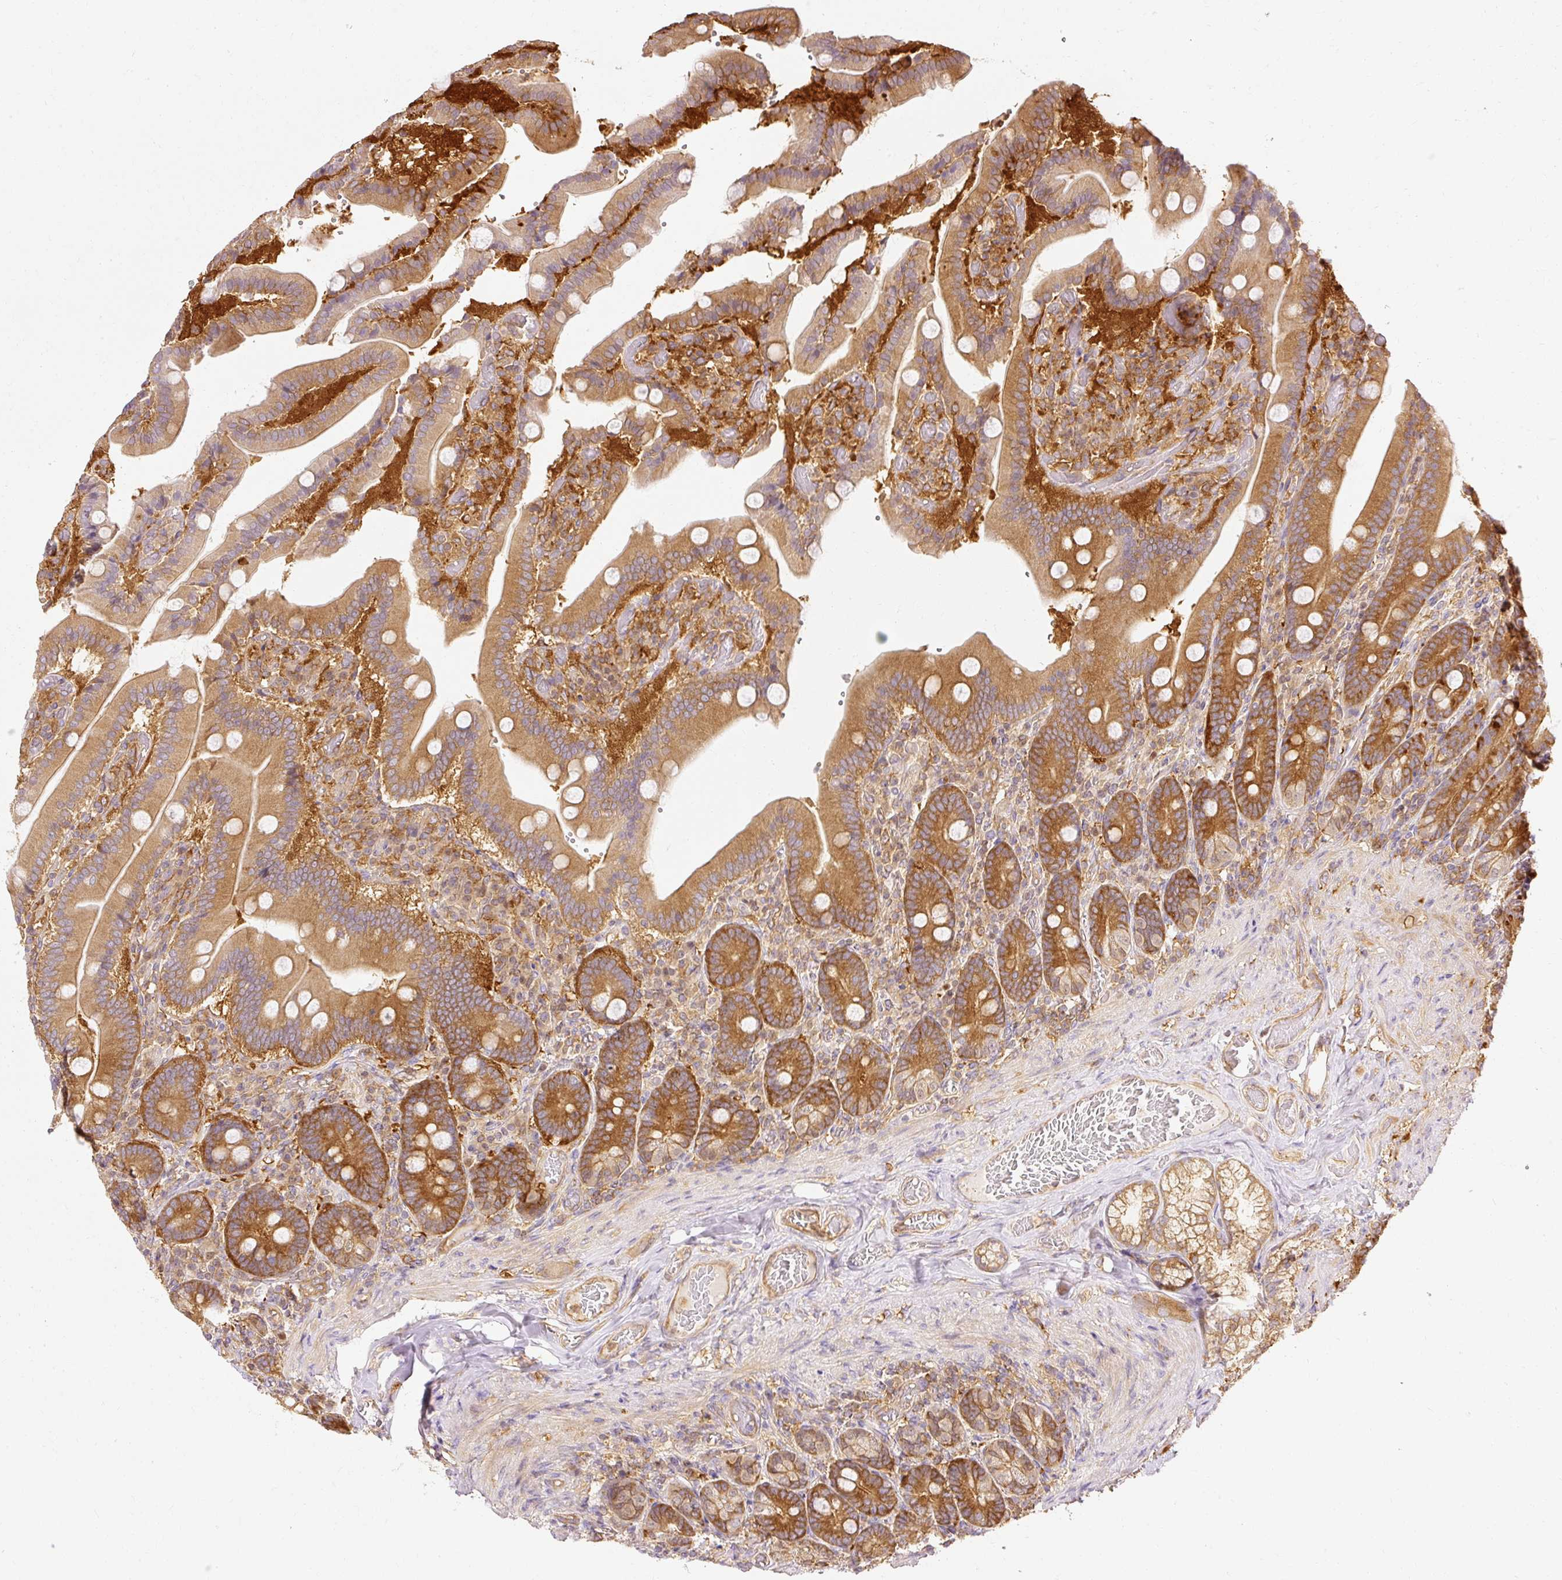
{"staining": {"intensity": "strong", "quantity": ">75%", "location": "cytoplasmic/membranous"}, "tissue": "duodenum", "cell_type": "Glandular cells", "image_type": "normal", "snomed": [{"axis": "morphology", "description": "Normal tissue, NOS"}, {"axis": "topography", "description": "Duodenum"}], "caption": "Immunohistochemistry micrograph of unremarkable duodenum: duodenum stained using immunohistochemistry displays high levels of strong protein expression localized specifically in the cytoplasmic/membranous of glandular cells, appearing as a cytoplasmic/membranous brown color.", "gene": "ARMH3", "patient": {"sex": "female", "age": 62}}